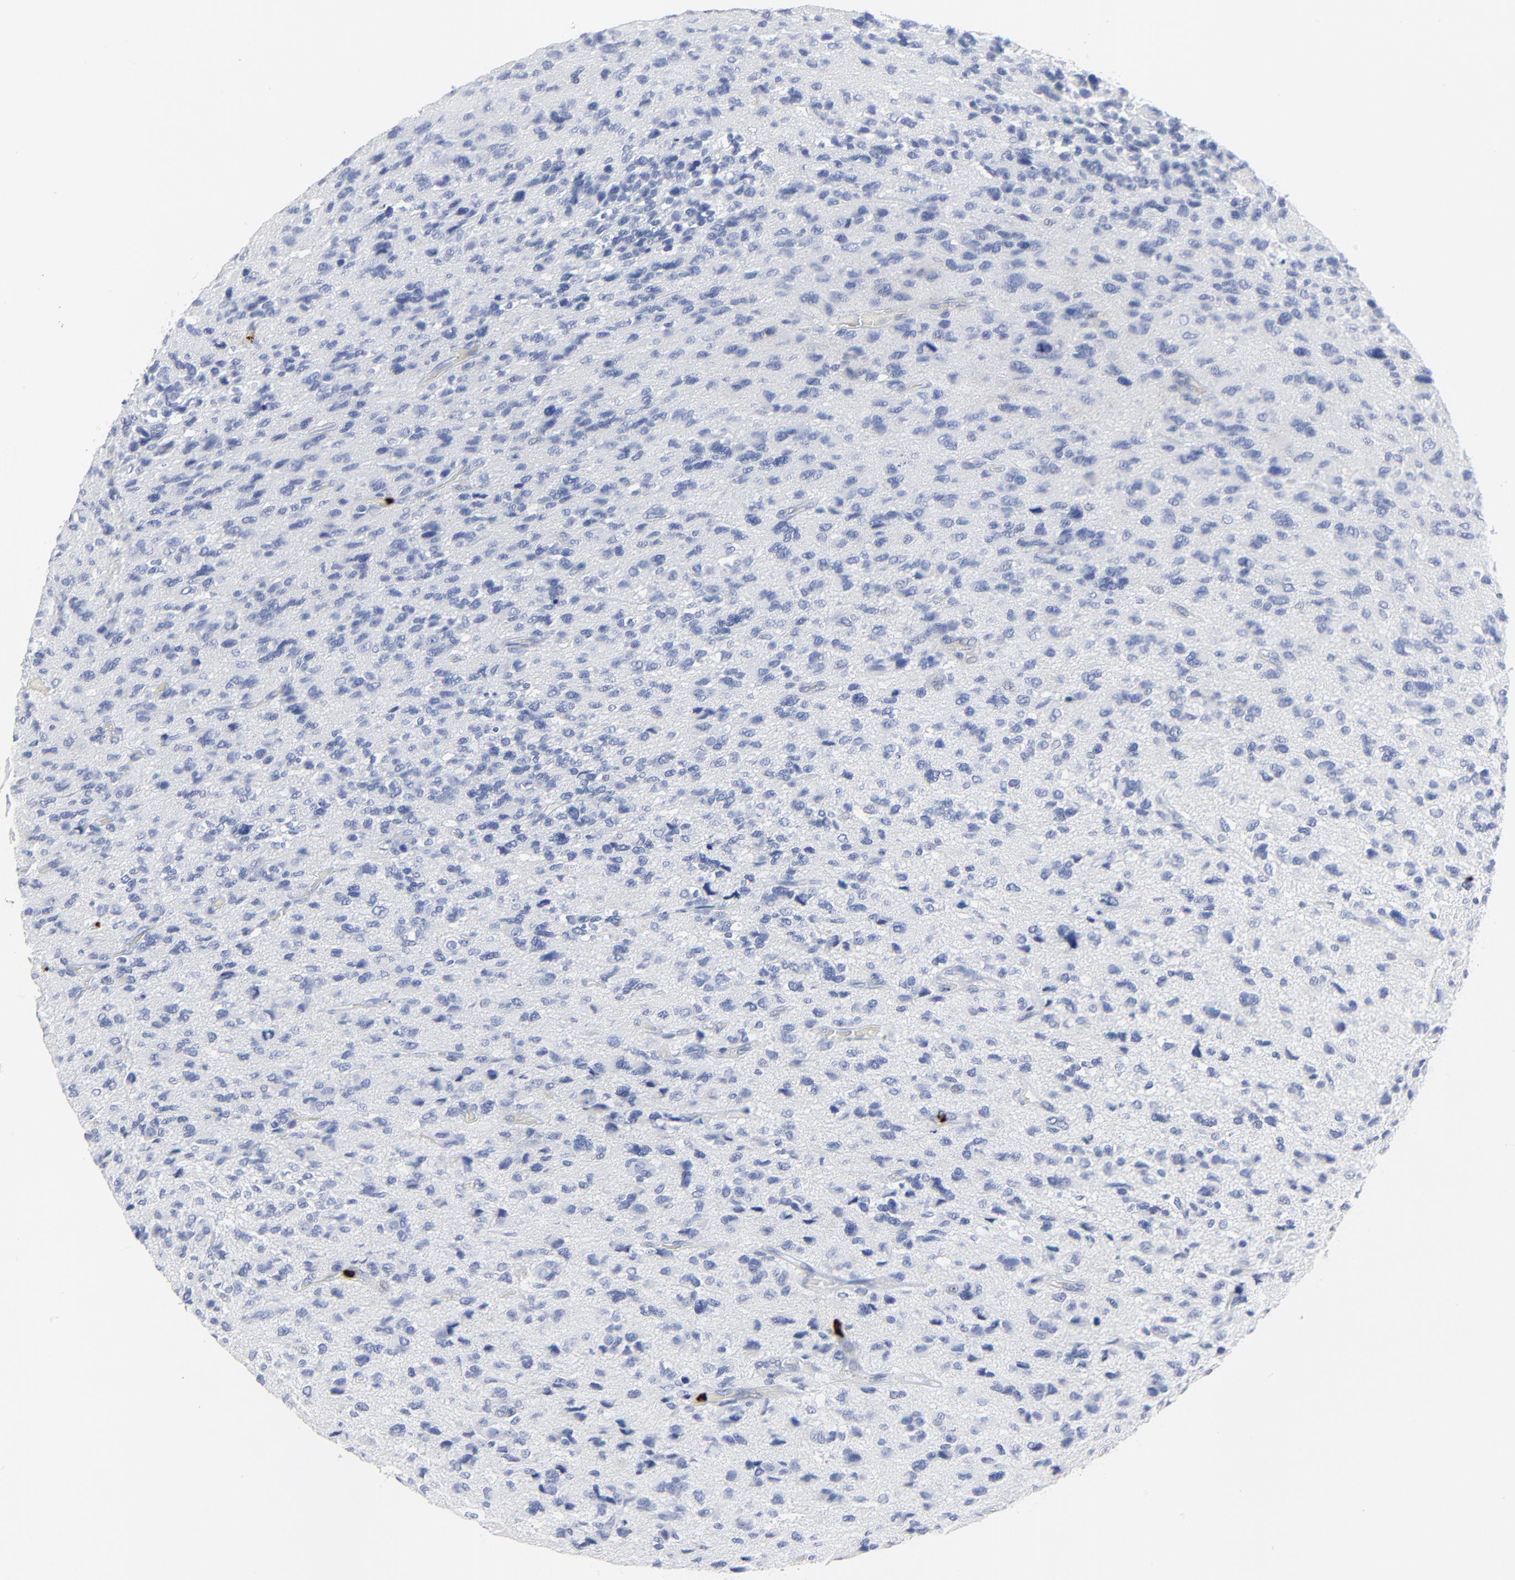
{"staining": {"intensity": "negative", "quantity": "none", "location": "none"}, "tissue": "glioma", "cell_type": "Tumor cells", "image_type": "cancer", "snomed": [{"axis": "morphology", "description": "Glioma, malignant, High grade"}, {"axis": "topography", "description": "Brain"}], "caption": "DAB (3,3'-diaminobenzidine) immunohistochemical staining of human glioma demonstrates no significant expression in tumor cells.", "gene": "LCN2", "patient": {"sex": "male", "age": 69}}